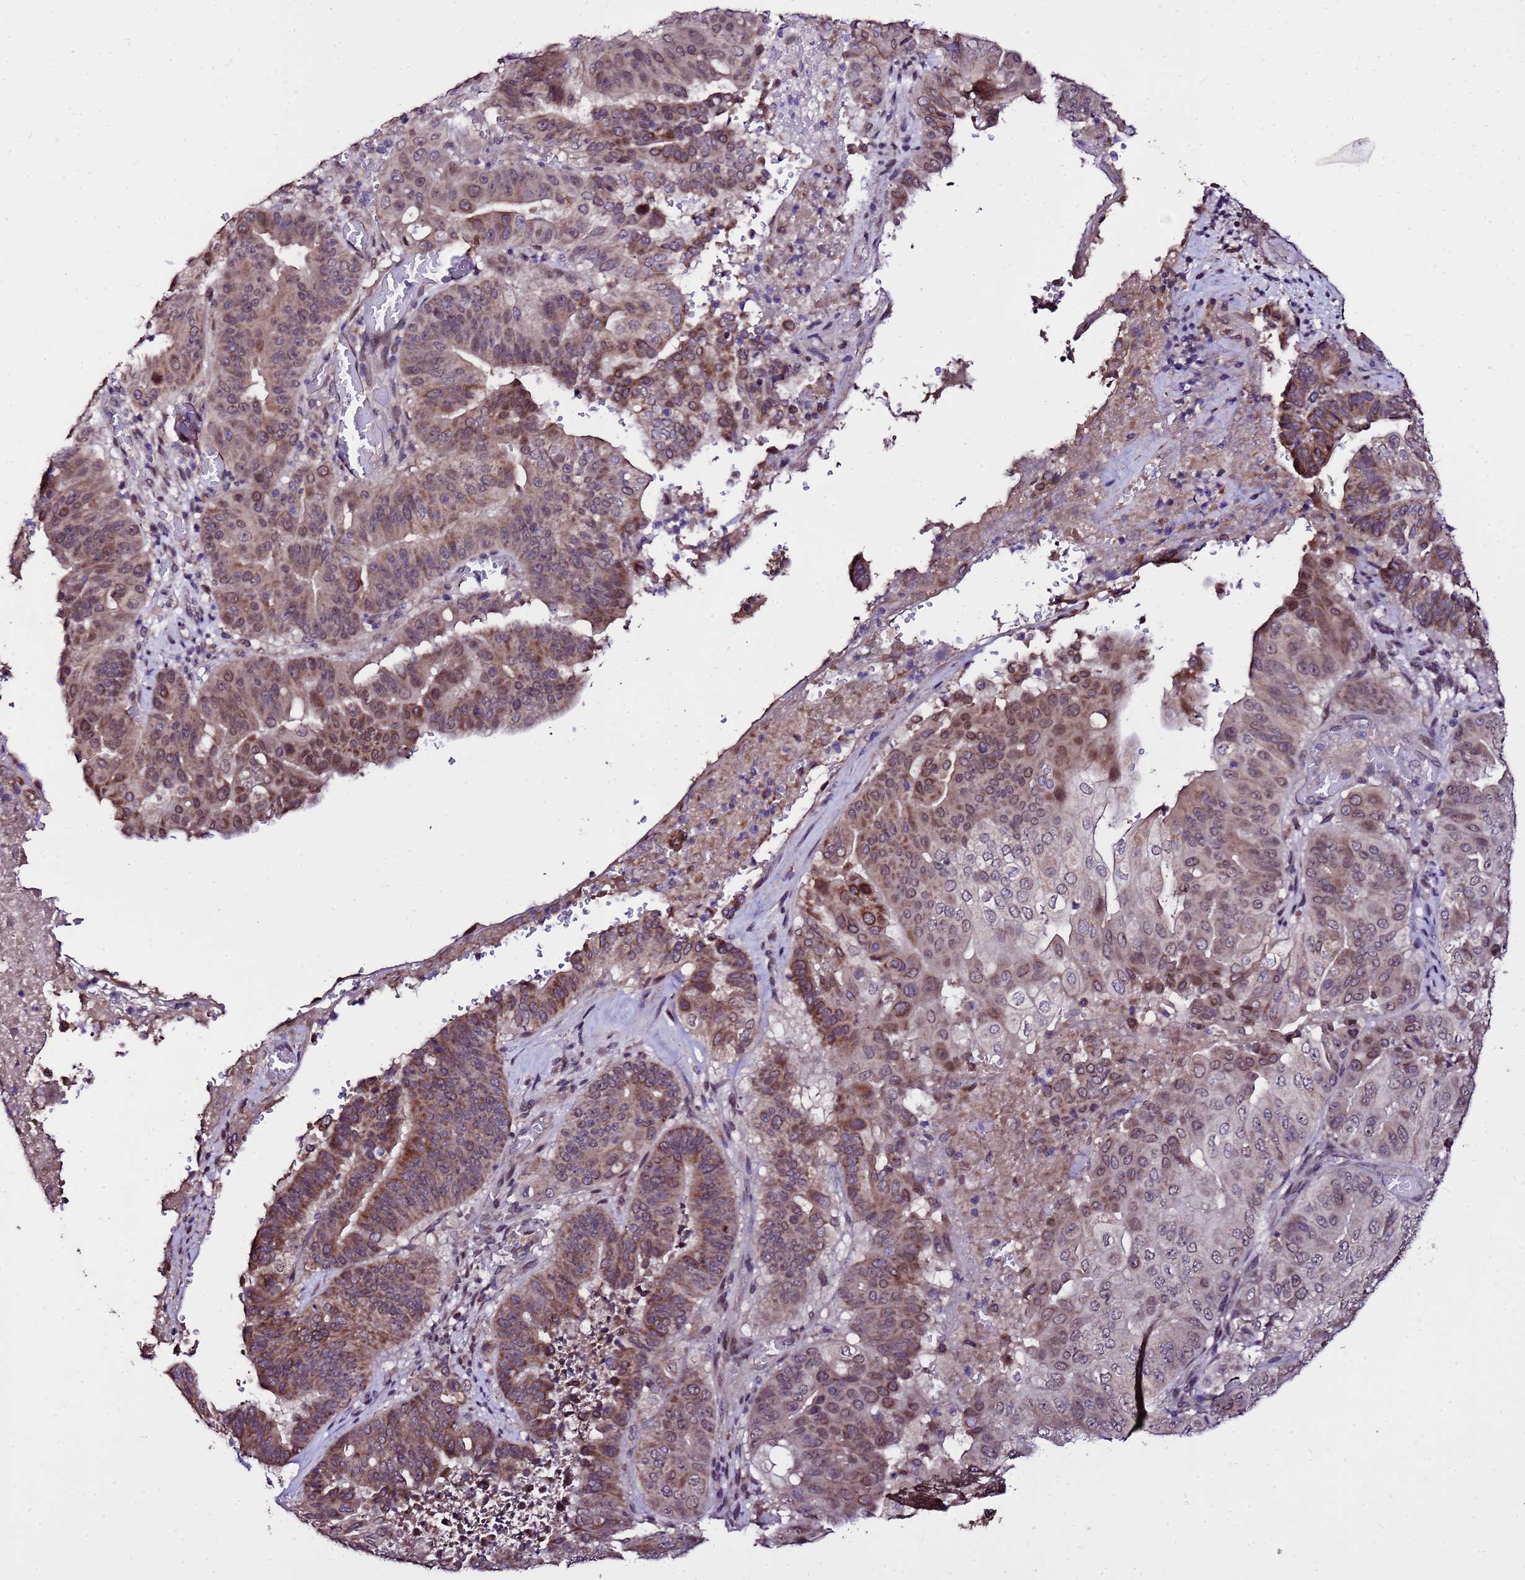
{"staining": {"intensity": "moderate", "quantity": "25%-75%", "location": "cytoplasmic/membranous,nuclear"}, "tissue": "pancreatic cancer", "cell_type": "Tumor cells", "image_type": "cancer", "snomed": [{"axis": "morphology", "description": "Adenocarcinoma, NOS"}, {"axis": "topography", "description": "Pancreas"}], "caption": "Immunohistochemistry (IHC) staining of pancreatic cancer, which reveals medium levels of moderate cytoplasmic/membranous and nuclear staining in about 25%-75% of tumor cells indicating moderate cytoplasmic/membranous and nuclear protein staining. The staining was performed using DAB (brown) for protein detection and nuclei were counterstained in hematoxylin (blue).", "gene": "ZNF329", "patient": {"sex": "female", "age": 77}}